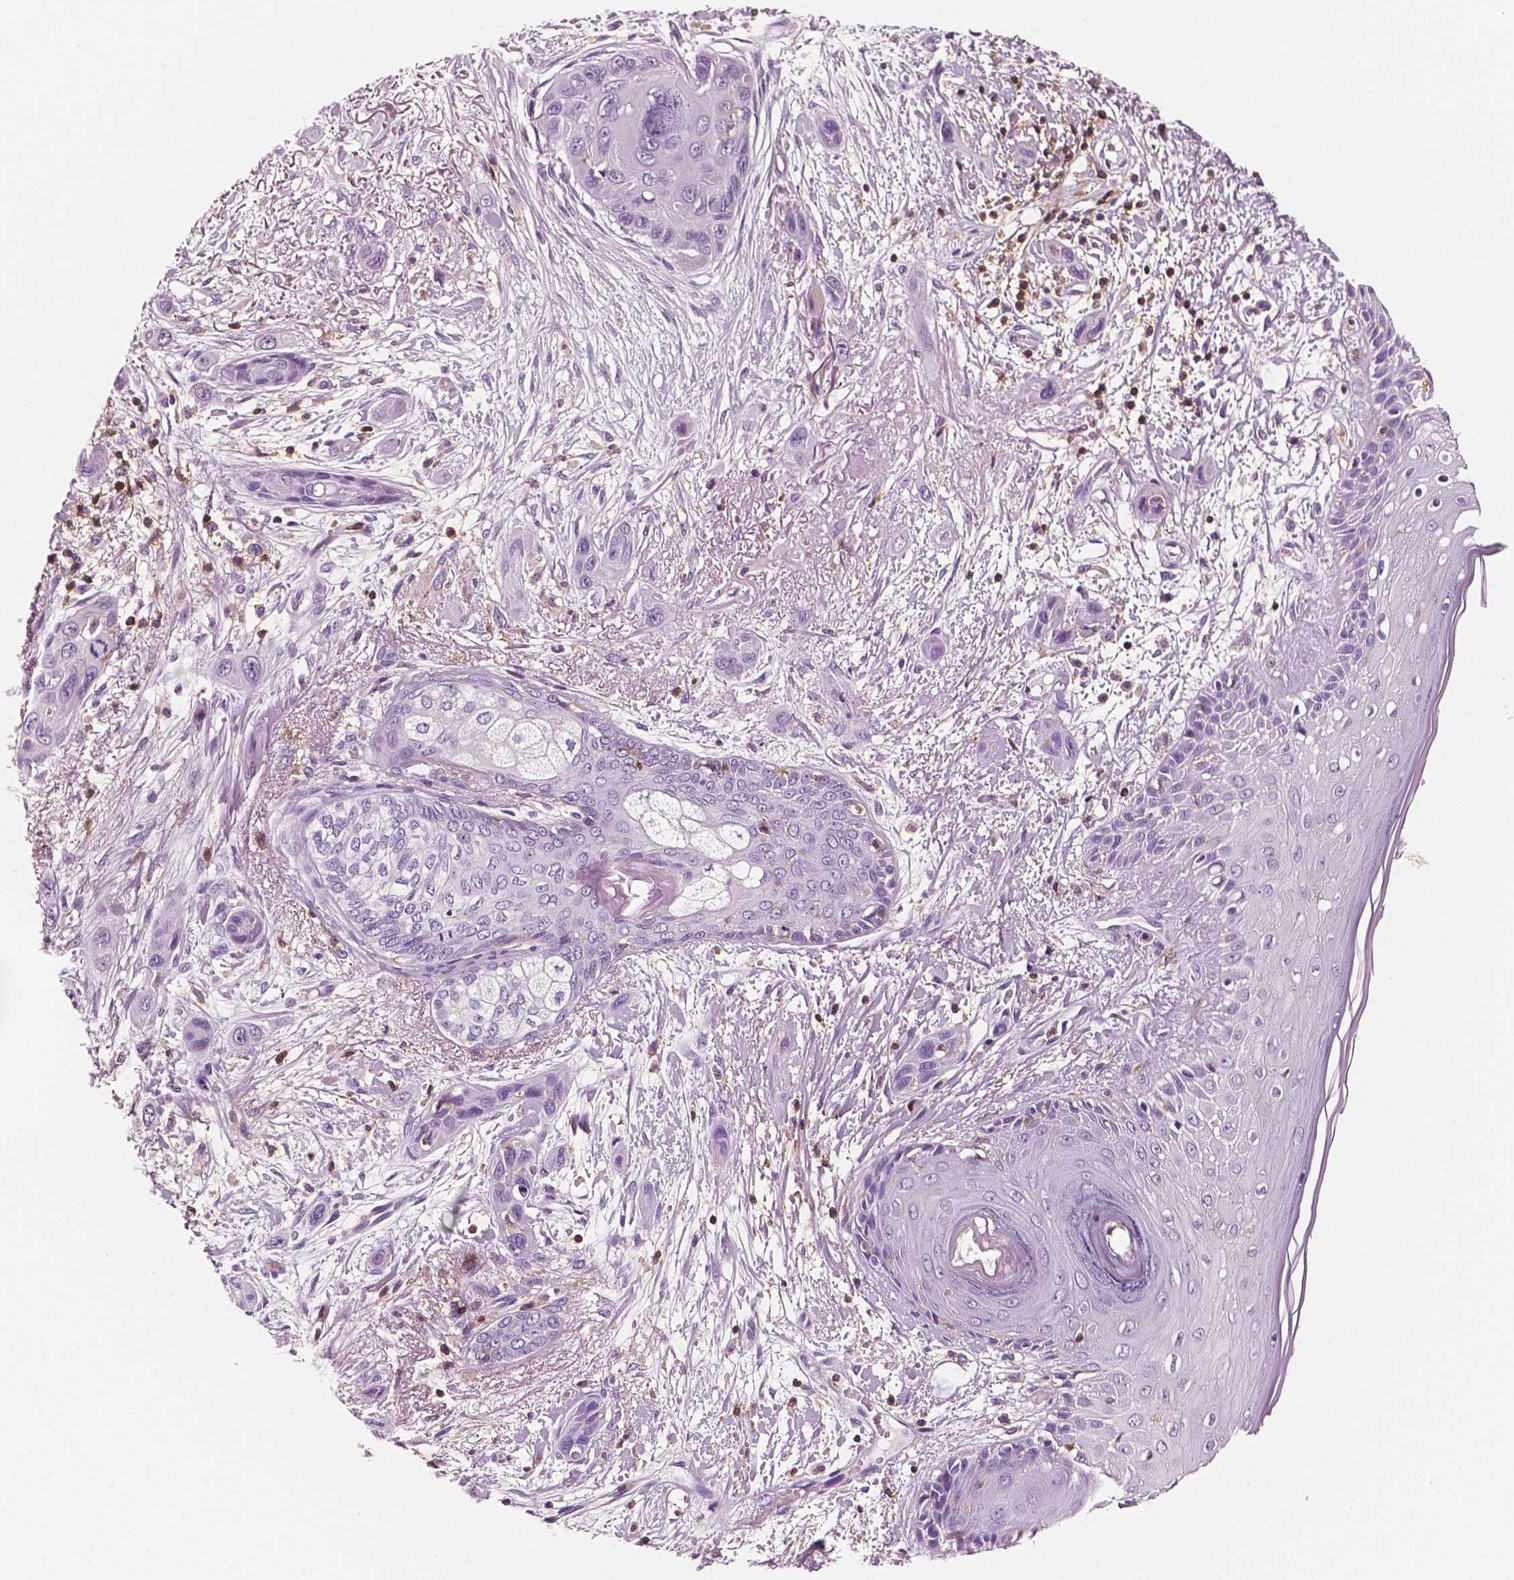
{"staining": {"intensity": "negative", "quantity": "none", "location": "none"}, "tissue": "skin cancer", "cell_type": "Tumor cells", "image_type": "cancer", "snomed": [{"axis": "morphology", "description": "Squamous cell carcinoma, NOS"}, {"axis": "topography", "description": "Skin"}], "caption": "Photomicrograph shows no protein staining in tumor cells of skin squamous cell carcinoma tissue. The staining was performed using DAB (3,3'-diaminobenzidine) to visualize the protein expression in brown, while the nuclei were stained in blue with hematoxylin (Magnification: 20x).", "gene": "PTPRC", "patient": {"sex": "male", "age": 79}}